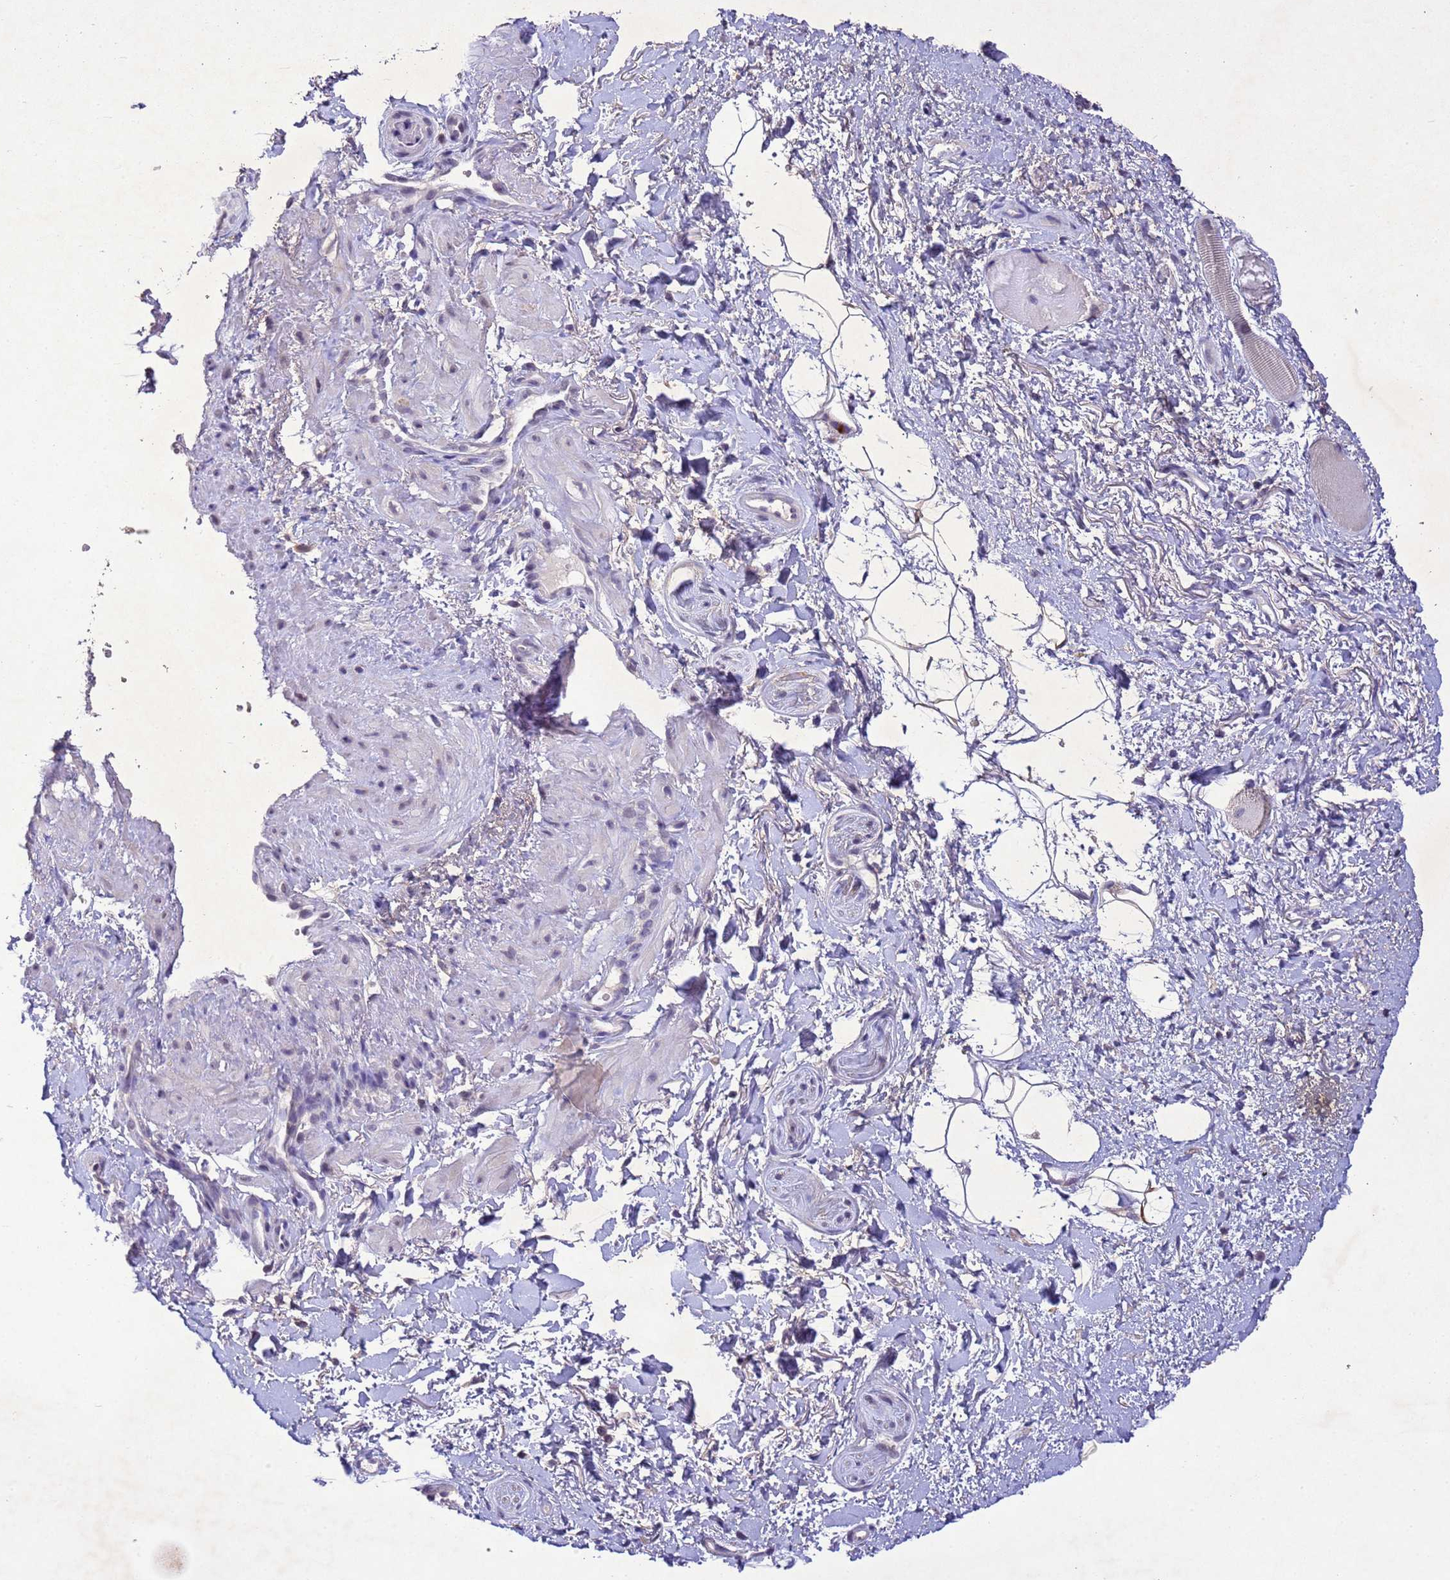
{"staining": {"intensity": "negative", "quantity": "none", "location": "none"}, "tissue": "smooth muscle", "cell_type": "Smooth muscle cells", "image_type": "normal", "snomed": [{"axis": "morphology", "description": "Normal tissue, NOS"}, {"axis": "topography", "description": "Smooth muscle"}, {"axis": "topography", "description": "Peripheral nerve tissue"}], "caption": "Micrograph shows no protein positivity in smooth muscle cells of normal smooth muscle.", "gene": "NLRP11", "patient": {"sex": "male", "age": 69}}